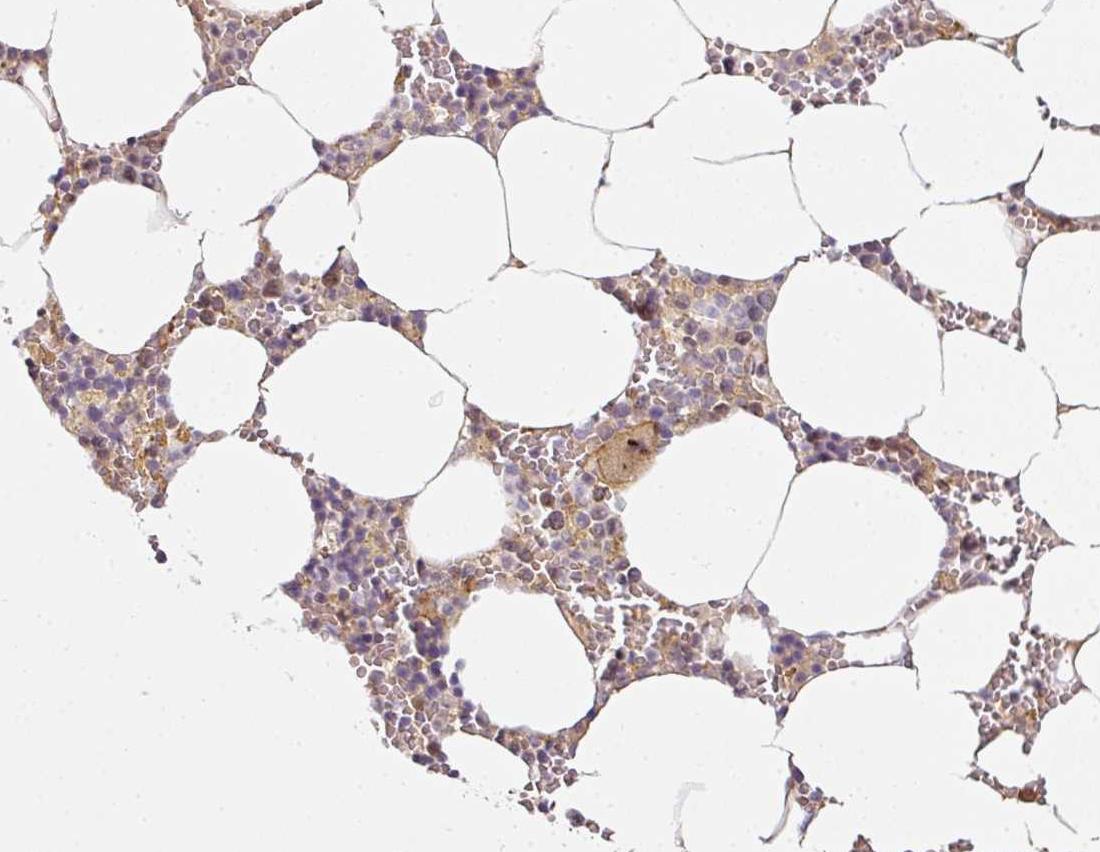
{"staining": {"intensity": "weak", "quantity": "<25%", "location": "cytoplasmic/membranous"}, "tissue": "bone marrow", "cell_type": "Hematopoietic cells", "image_type": "normal", "snomed": [{"axis": "morphology", "description": "Normal tissue, NOS"}, {"axis": "topography", "description": "Bone marrow"}], "caption": "Immunohistochemistry image of unremarkable human bone marrow stained for a protein (brown), which demonstrates no staining in hematopoietic cells.", "gene": "ANKRD18A", "patient": {"sex": "male", "age": 70}}